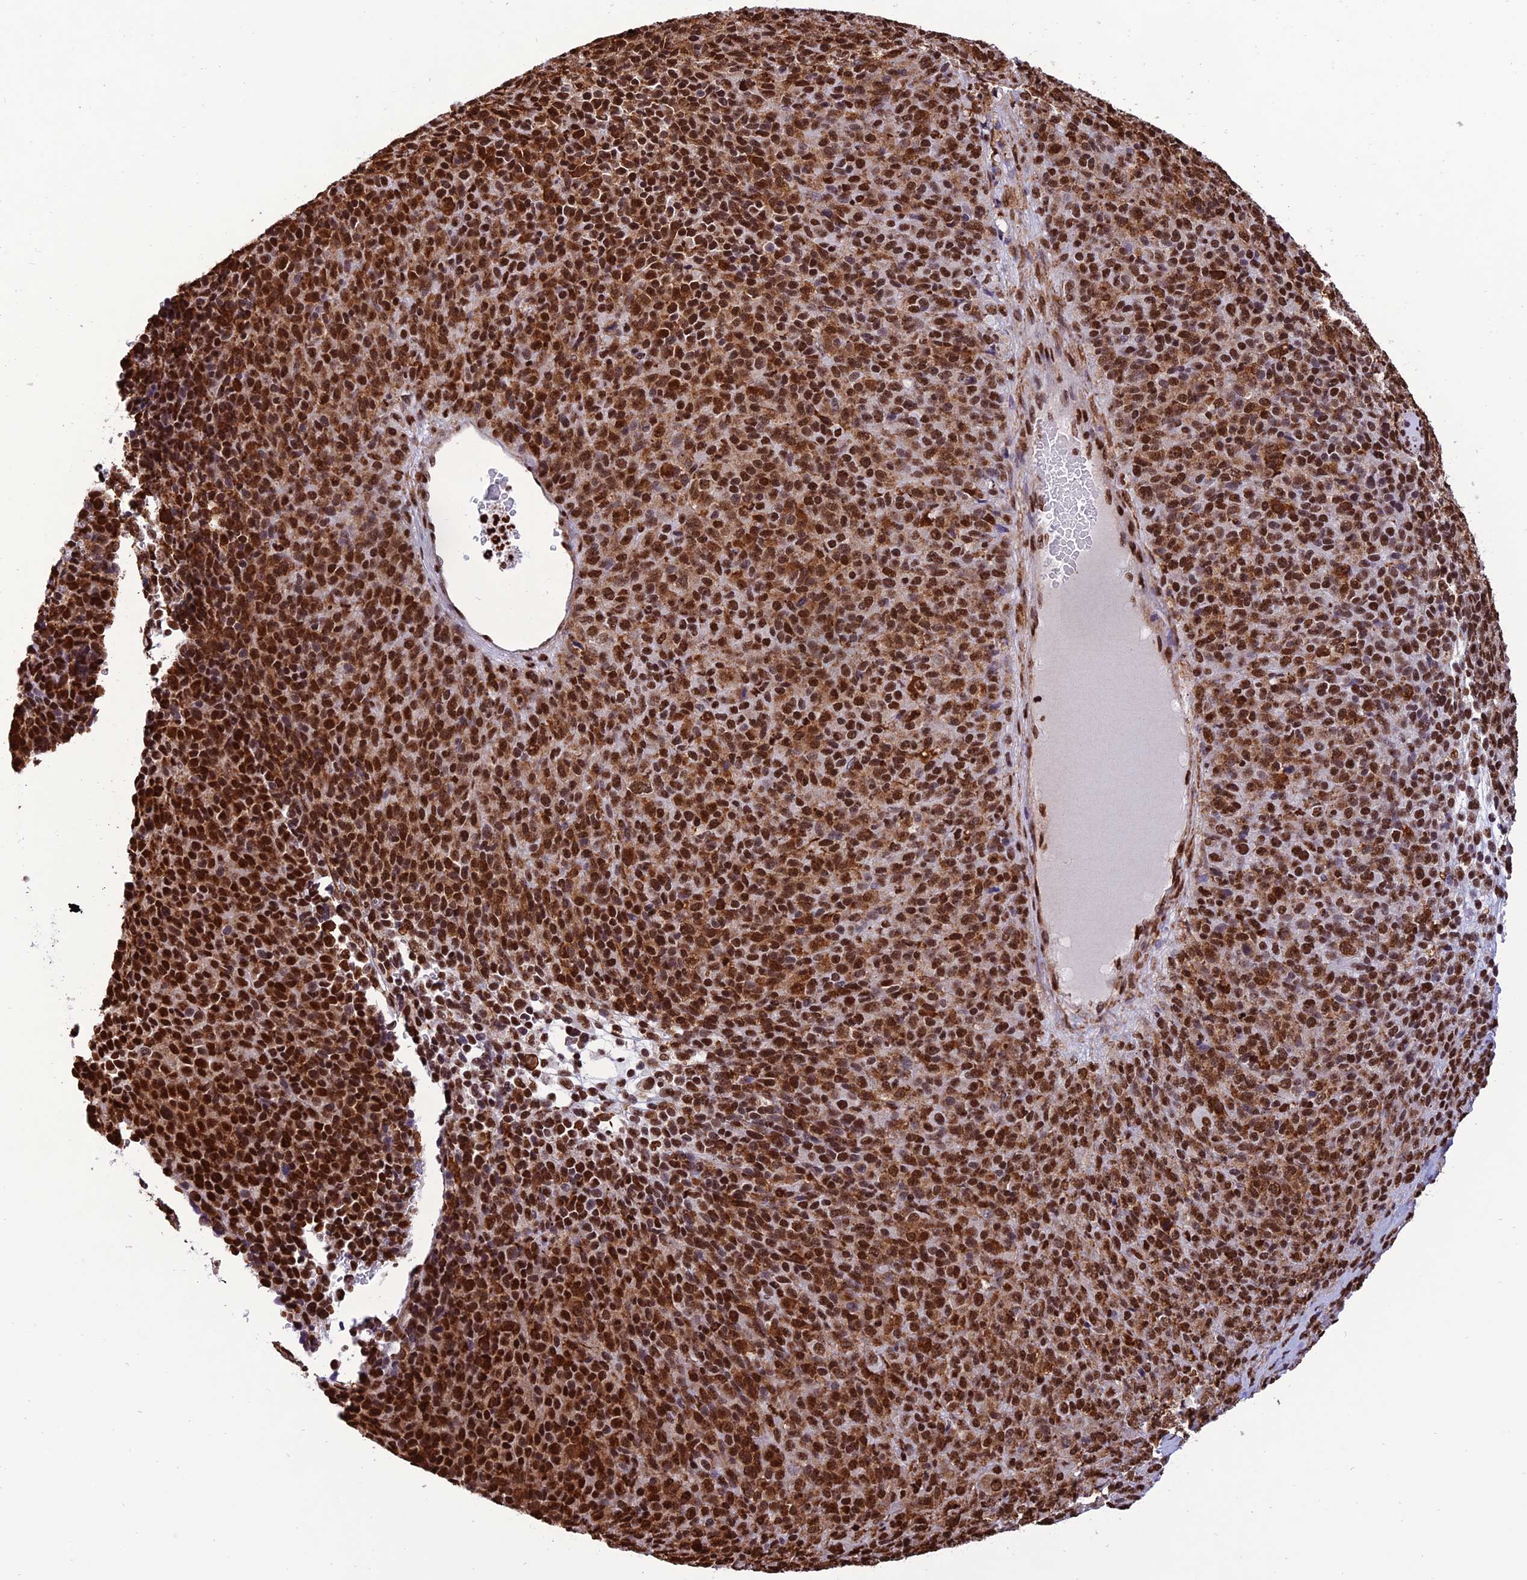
{"staining": {"intensity": "strong", "quantity": ">75%", "location": "cytoplasmic/membranous,nuclear"}, "tissue": "melanoma", "cell_type": "Tumor cells", "image_type": "cancer", "snomed": [{"axis": "morphology", "description": "Malignant melanoma, Metastatic site"}, {"axis": "topography", "description": "Brain"}], "caption": "Tumor cells demonstrate strong cytoplasmic/membranous and nuclear staining in approximately >75% of cells in malignant melanoma (metastatic site).", "gene": "INO80E", "patient": {"sex": "female", "age": 56}}